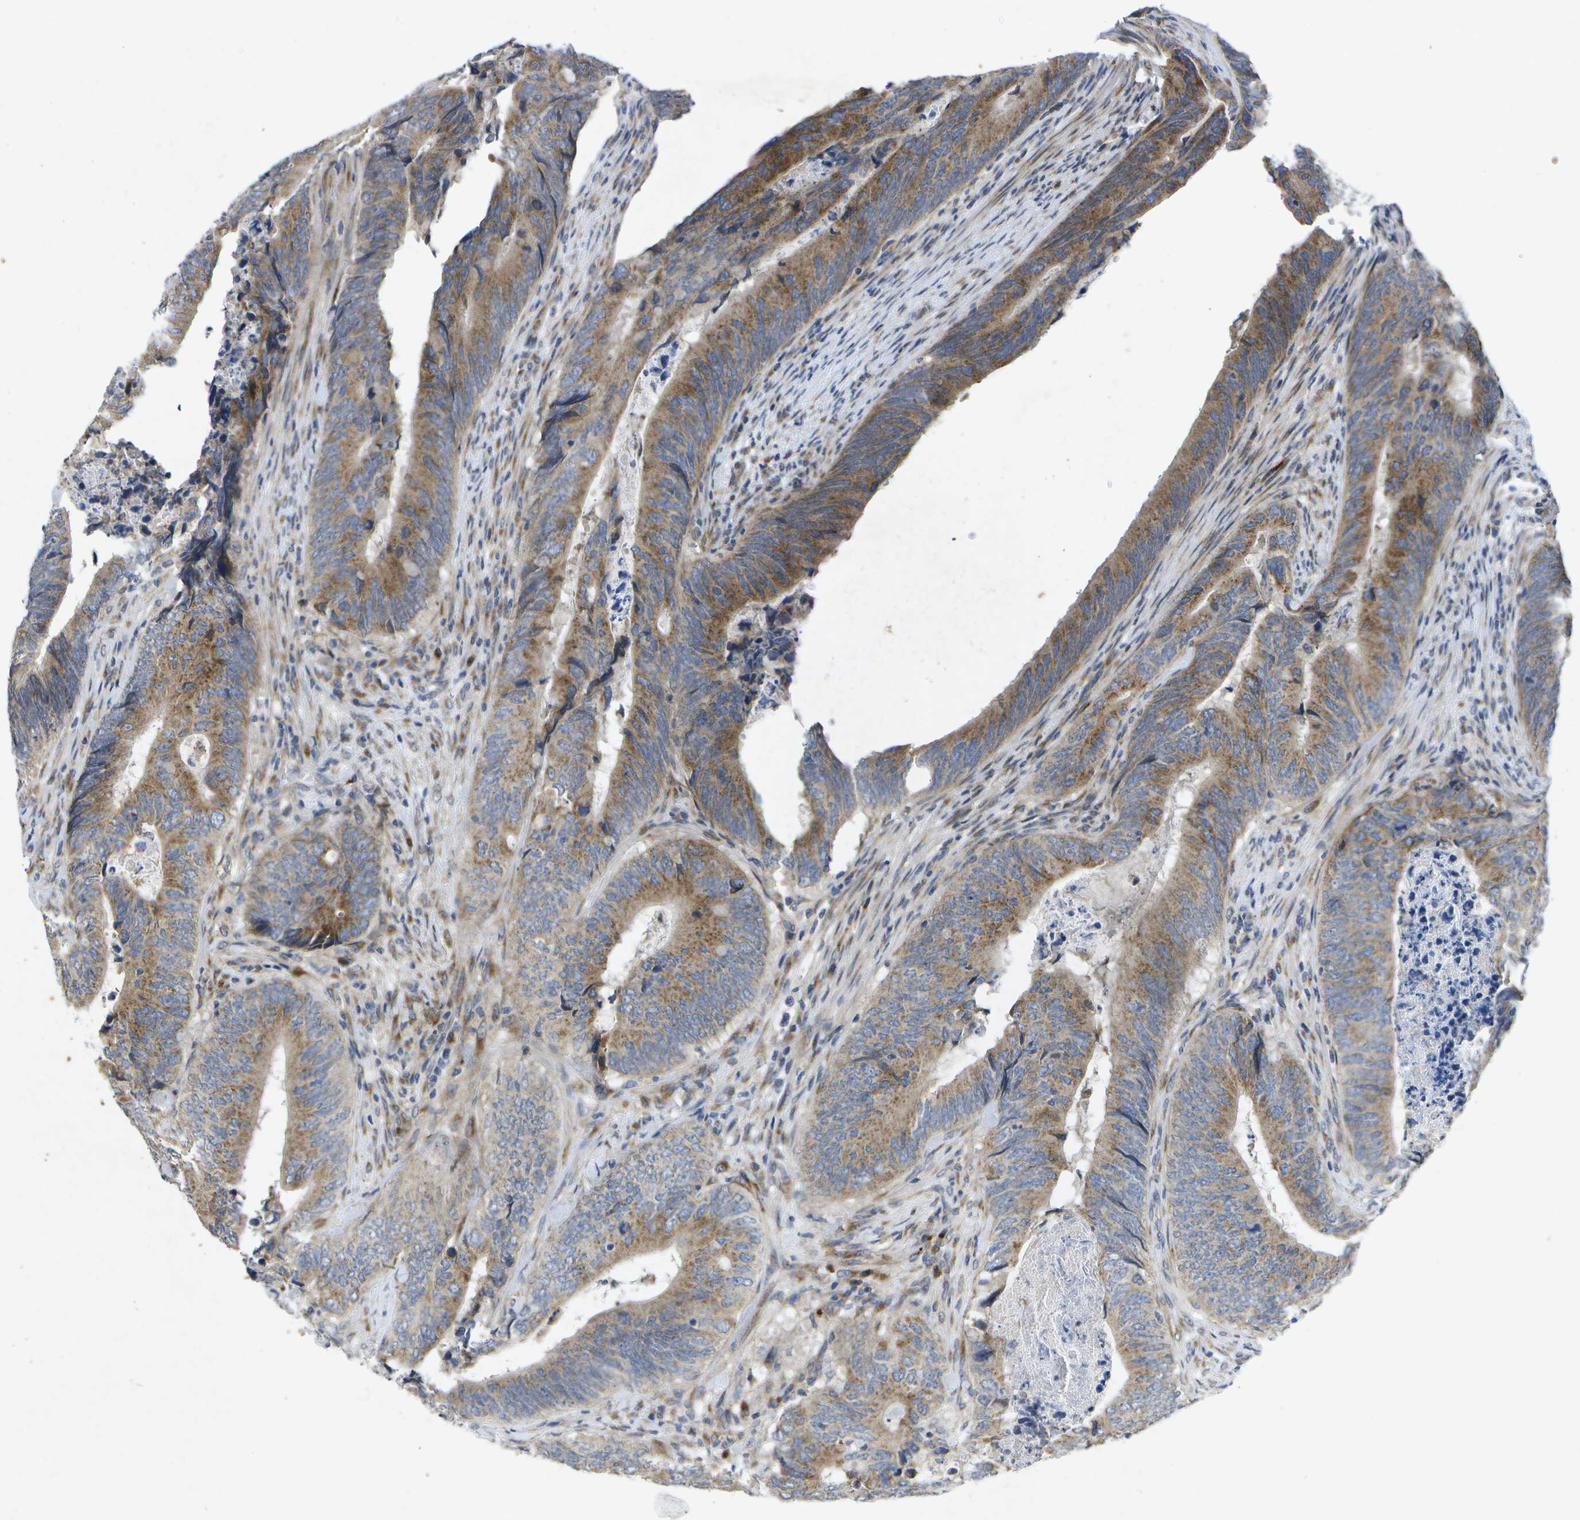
{"staining": {"intensity": "moderate", "quantity": ">75%", "location": "cytoplasmic/membranous"}, "tissue": "colorectal cancer", "cell_type": "Tumor cells", "image_type": "cancer", "snomed": [{"axis": "morphology", "description": "Normal tissue, NOS"}, {"axis": "morphology", "description": "Adenocarcinoma, NOS"}, {"axis": "topography", "description": "Colon"}], "caption": "DAB (3,3'-diaminobenzidine) immunohistochemical staining of human colorectal cancer (adenocarcinoma) demonstrates moderate cytoplasmic/membranous protein expression in approximately >75% of tumor cells.", "gene": "KDELR1", "patient": {"sex": "male", "age": 56}}